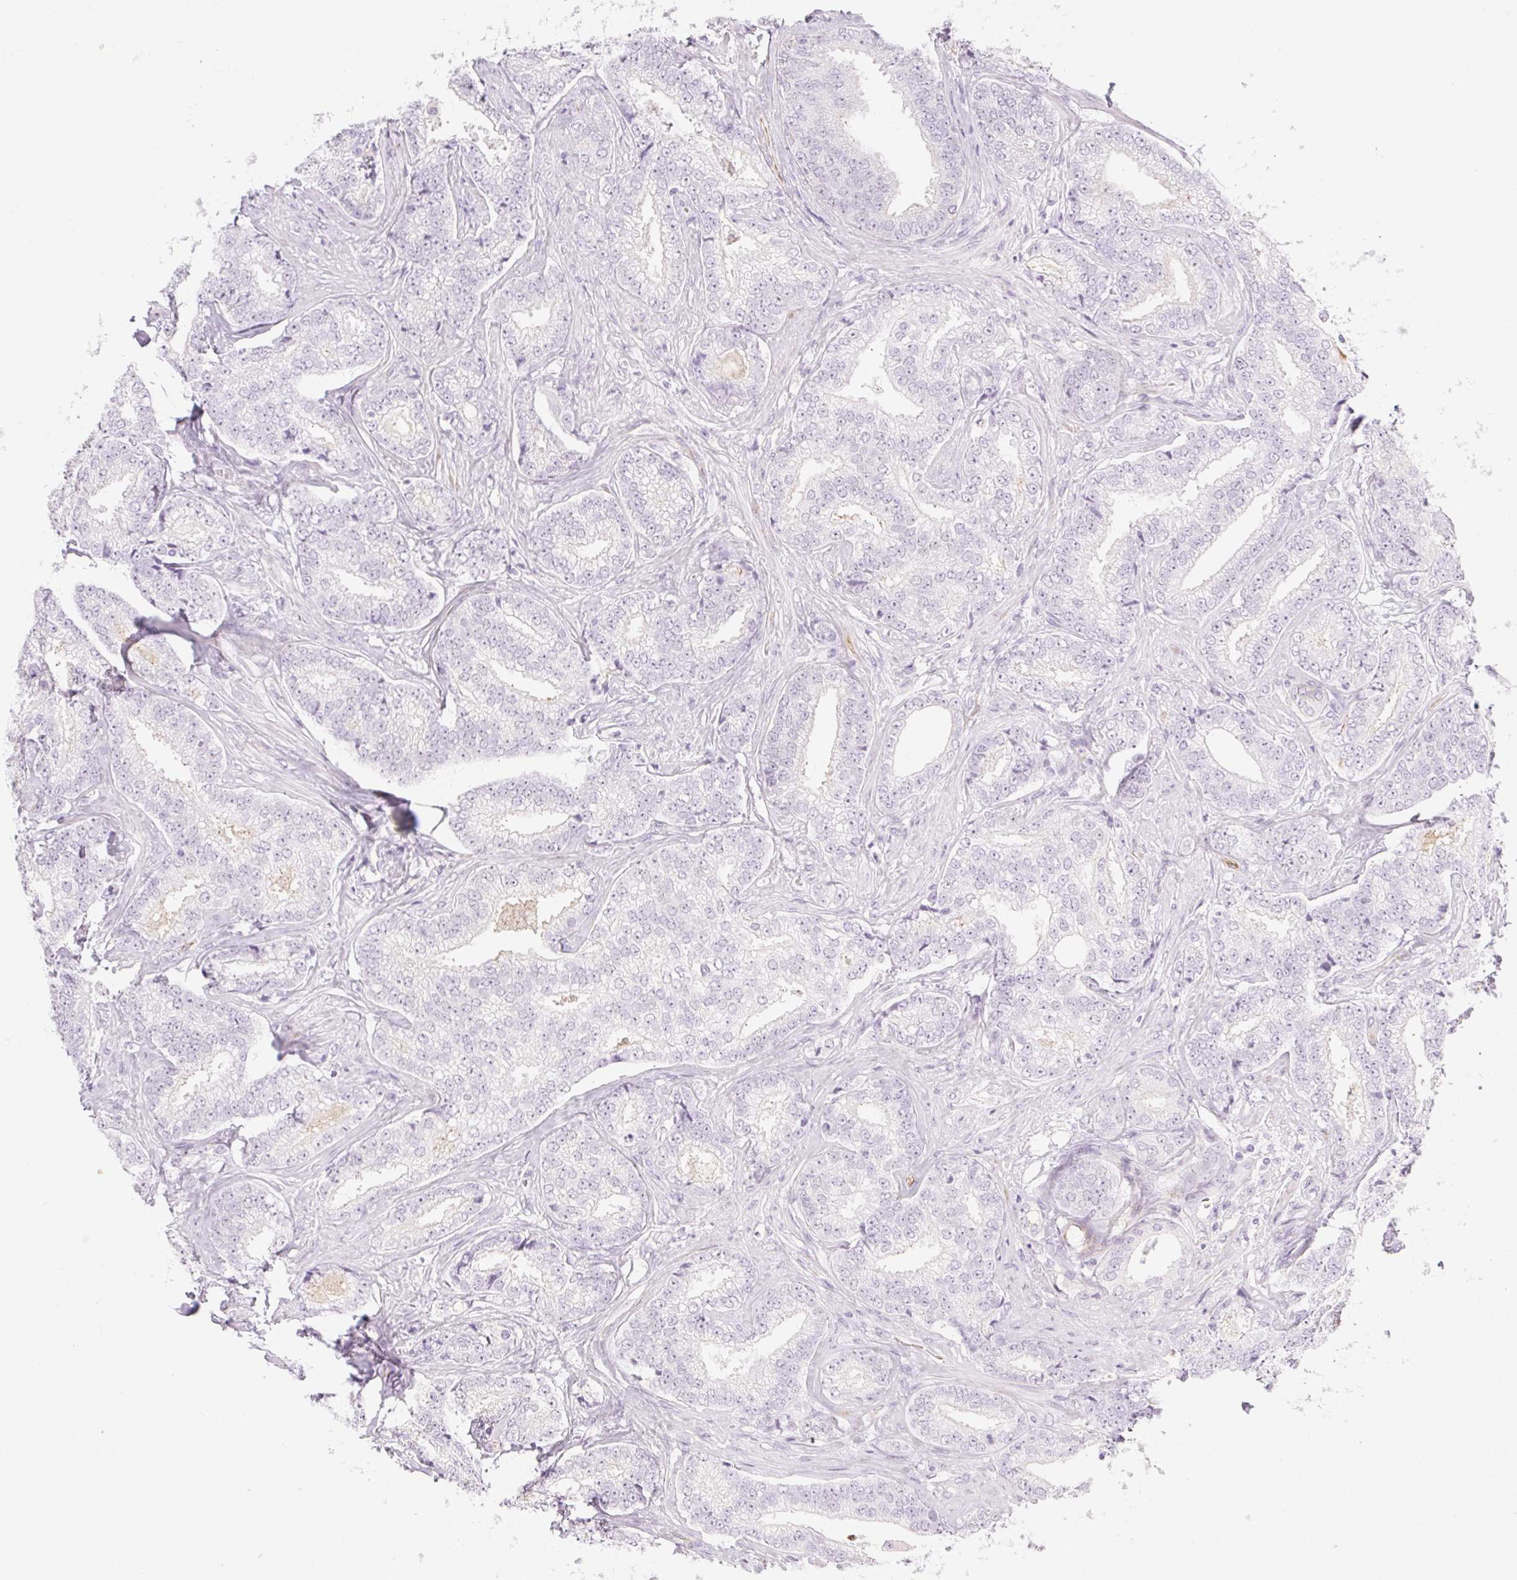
{"staining": {"intensity": "negative", "quantity": "none", "location": "none"}, "tissue": "prostate cancer", "cell_type": "Tumor cells", "image_type": "cancer", "snomed": [{"axis": "morphology", "description": "Adenocarcinoma, Low grade"}, {"axis": "topography", "description": "Prostate"}], "caption": "This is an immunohistochemistry (IHC) histopathology image of prostate cancer. There is no positivity in tumor cells.", "gene": "TAF1L", "patient": {"sex": "male", "age": 63}}